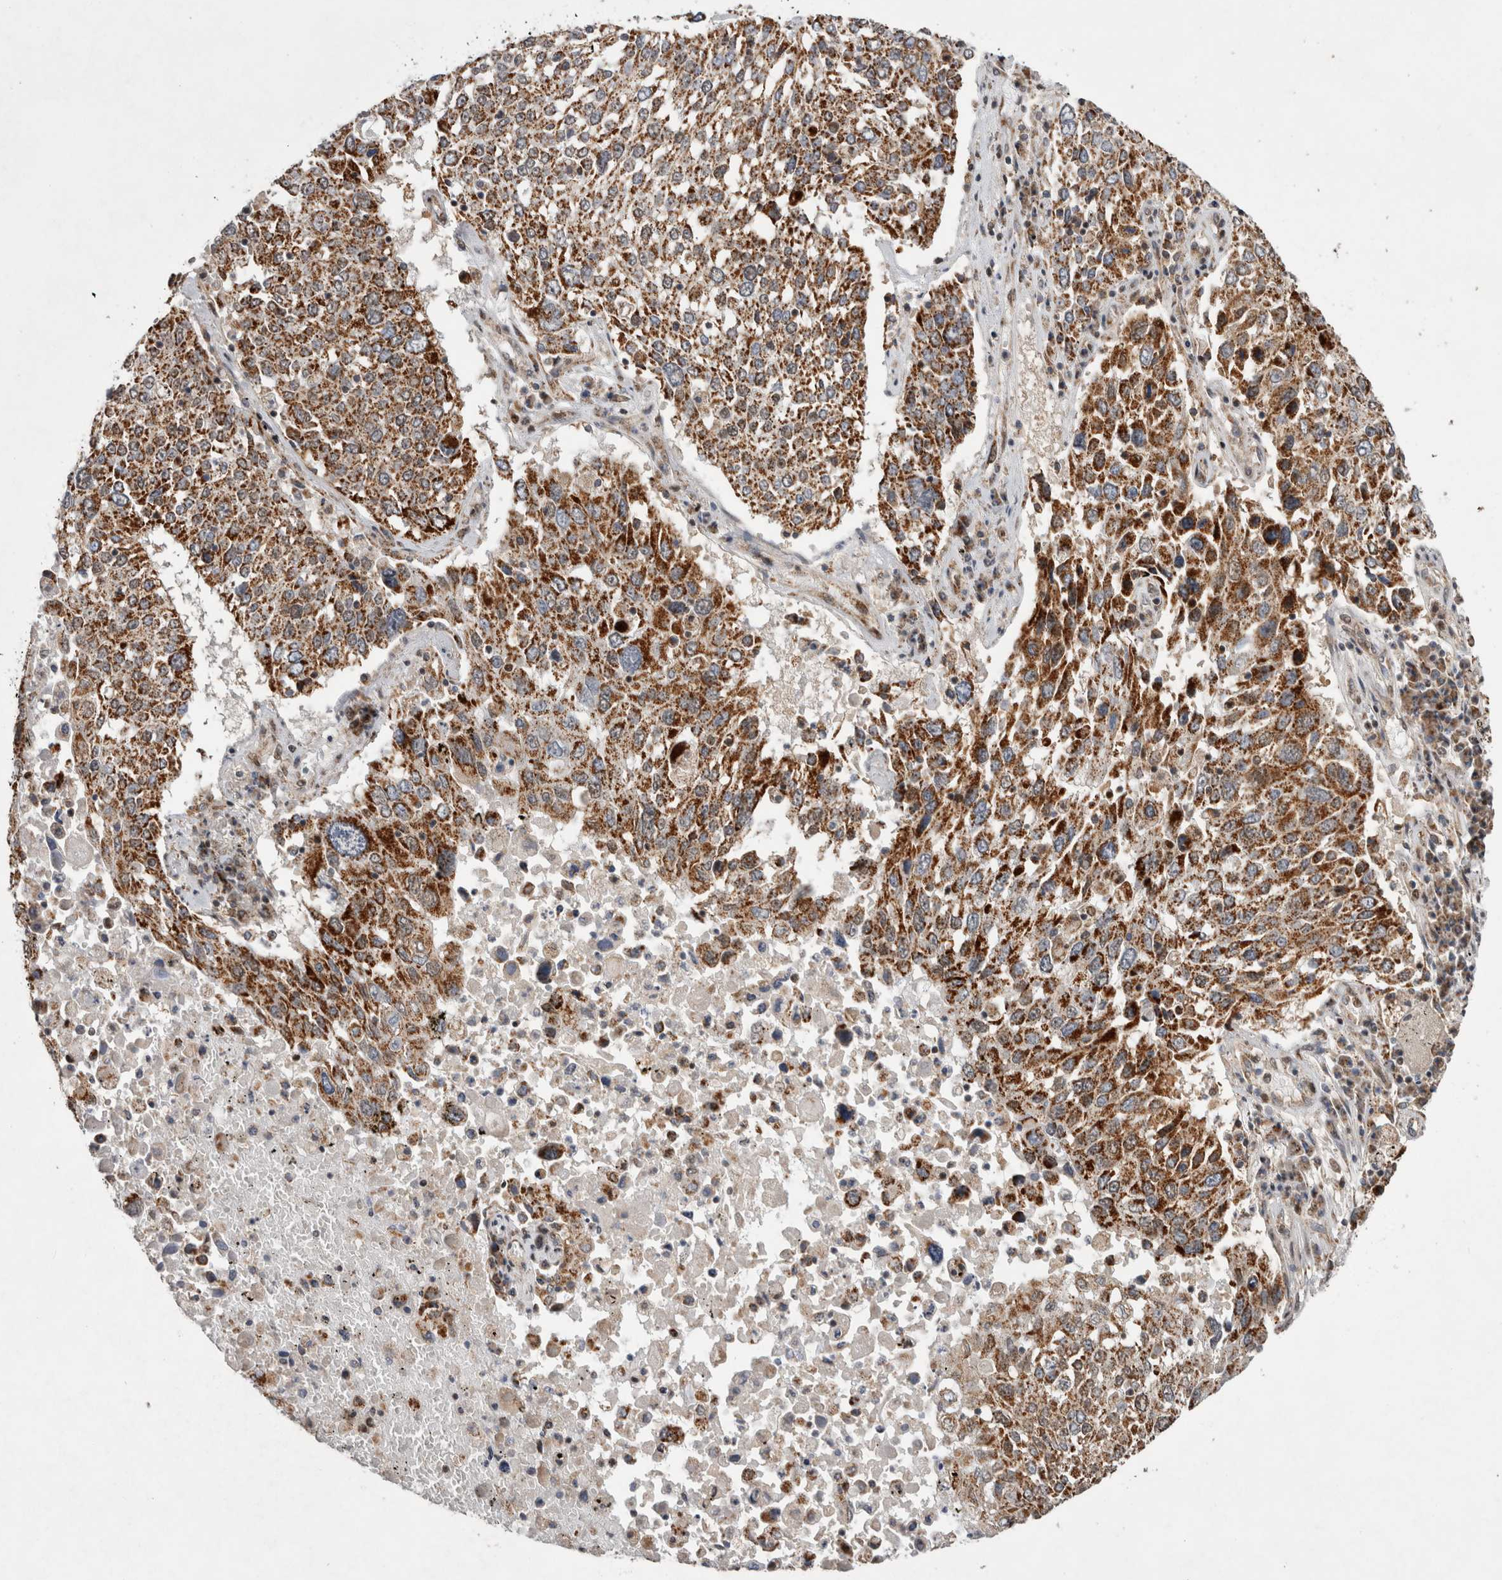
{"staining": {"intensity": "moderate", "quantity": ">75%", "location": "cytoplasmic/membranous"}, "tissue": "lung cancer", "cell_type": "Tumor cells", "image_type": "cancer", "snomed": [{"axis": "morphology", "description": "Squamous cell carcinoma, NOS"}, {"axis": "topography", "description": "Lung"}], "caption": "High-power microscopy captured an IHC histopathology image of squamous cell carcinoma (lung), revealing moderate cytoplasmic/membranous positivity in approximately >75% of tumor cells.", "gene": "MRPL37", "patient": {"sex": "male", "age": 65}}